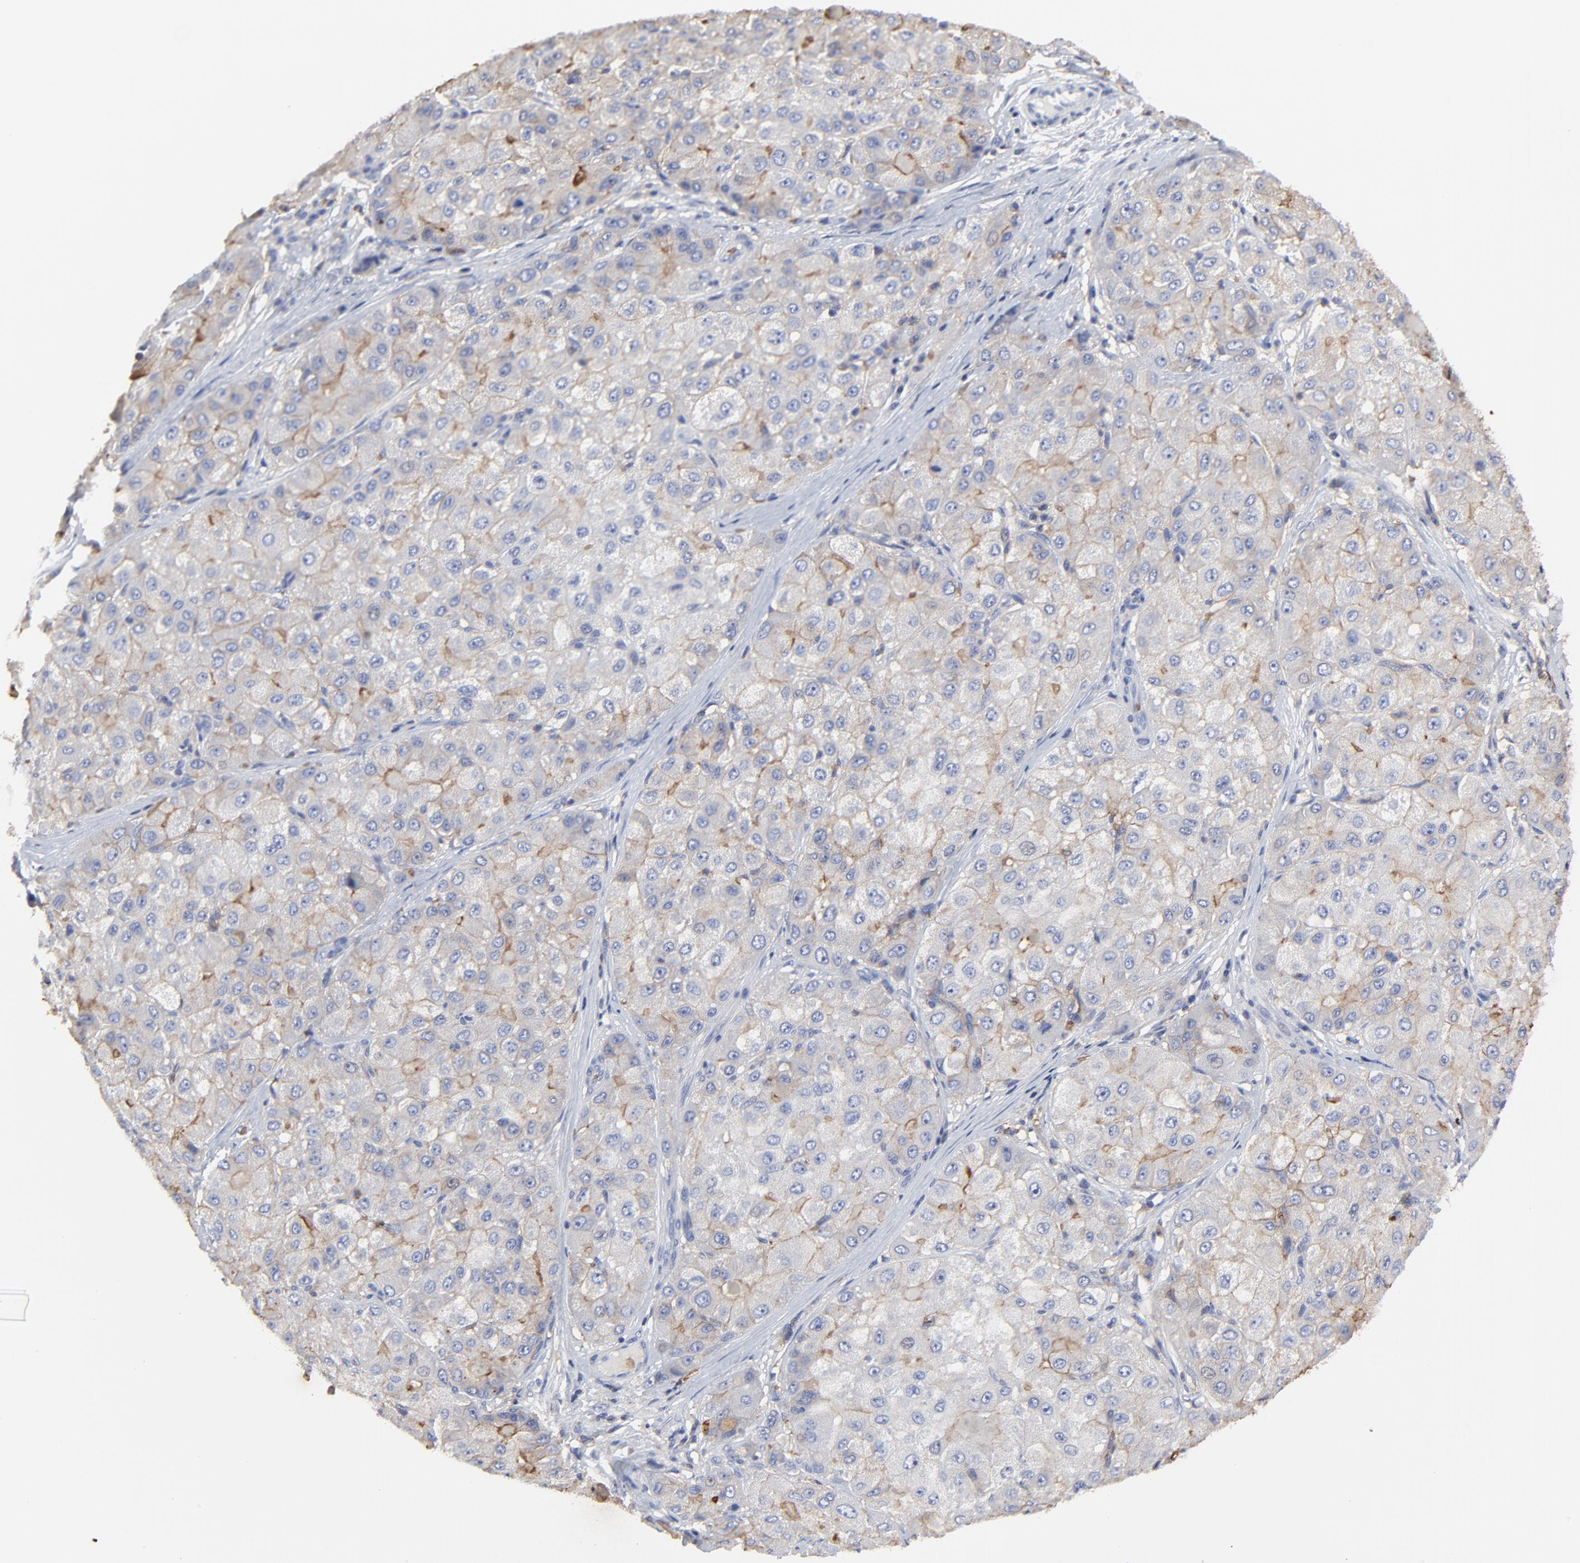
{"staining": {"intensity": "weak", "quantity": ">75%", "location": "cytoplasmic/membranous"}, "tissue": "liver cancer", "cell_type": "Tumor cells", "image_type": "cancer", "snomed": [{"axis": "morphology", "description": "Carcinoma, Hepatocellular, NOS"}, {"axis": "topography", "description": "Liver"}], "caption": "A high-resolution photomicrograph shows immunohistochemistry (IHC) staining of liver cancer (hepatocellular carcinoma), which demonstrates weak cytoplasmic/membranous staining in about >75% of tumor cells.", "gene": "PAG1", "patient": {"sex": "male", "age": 80}}